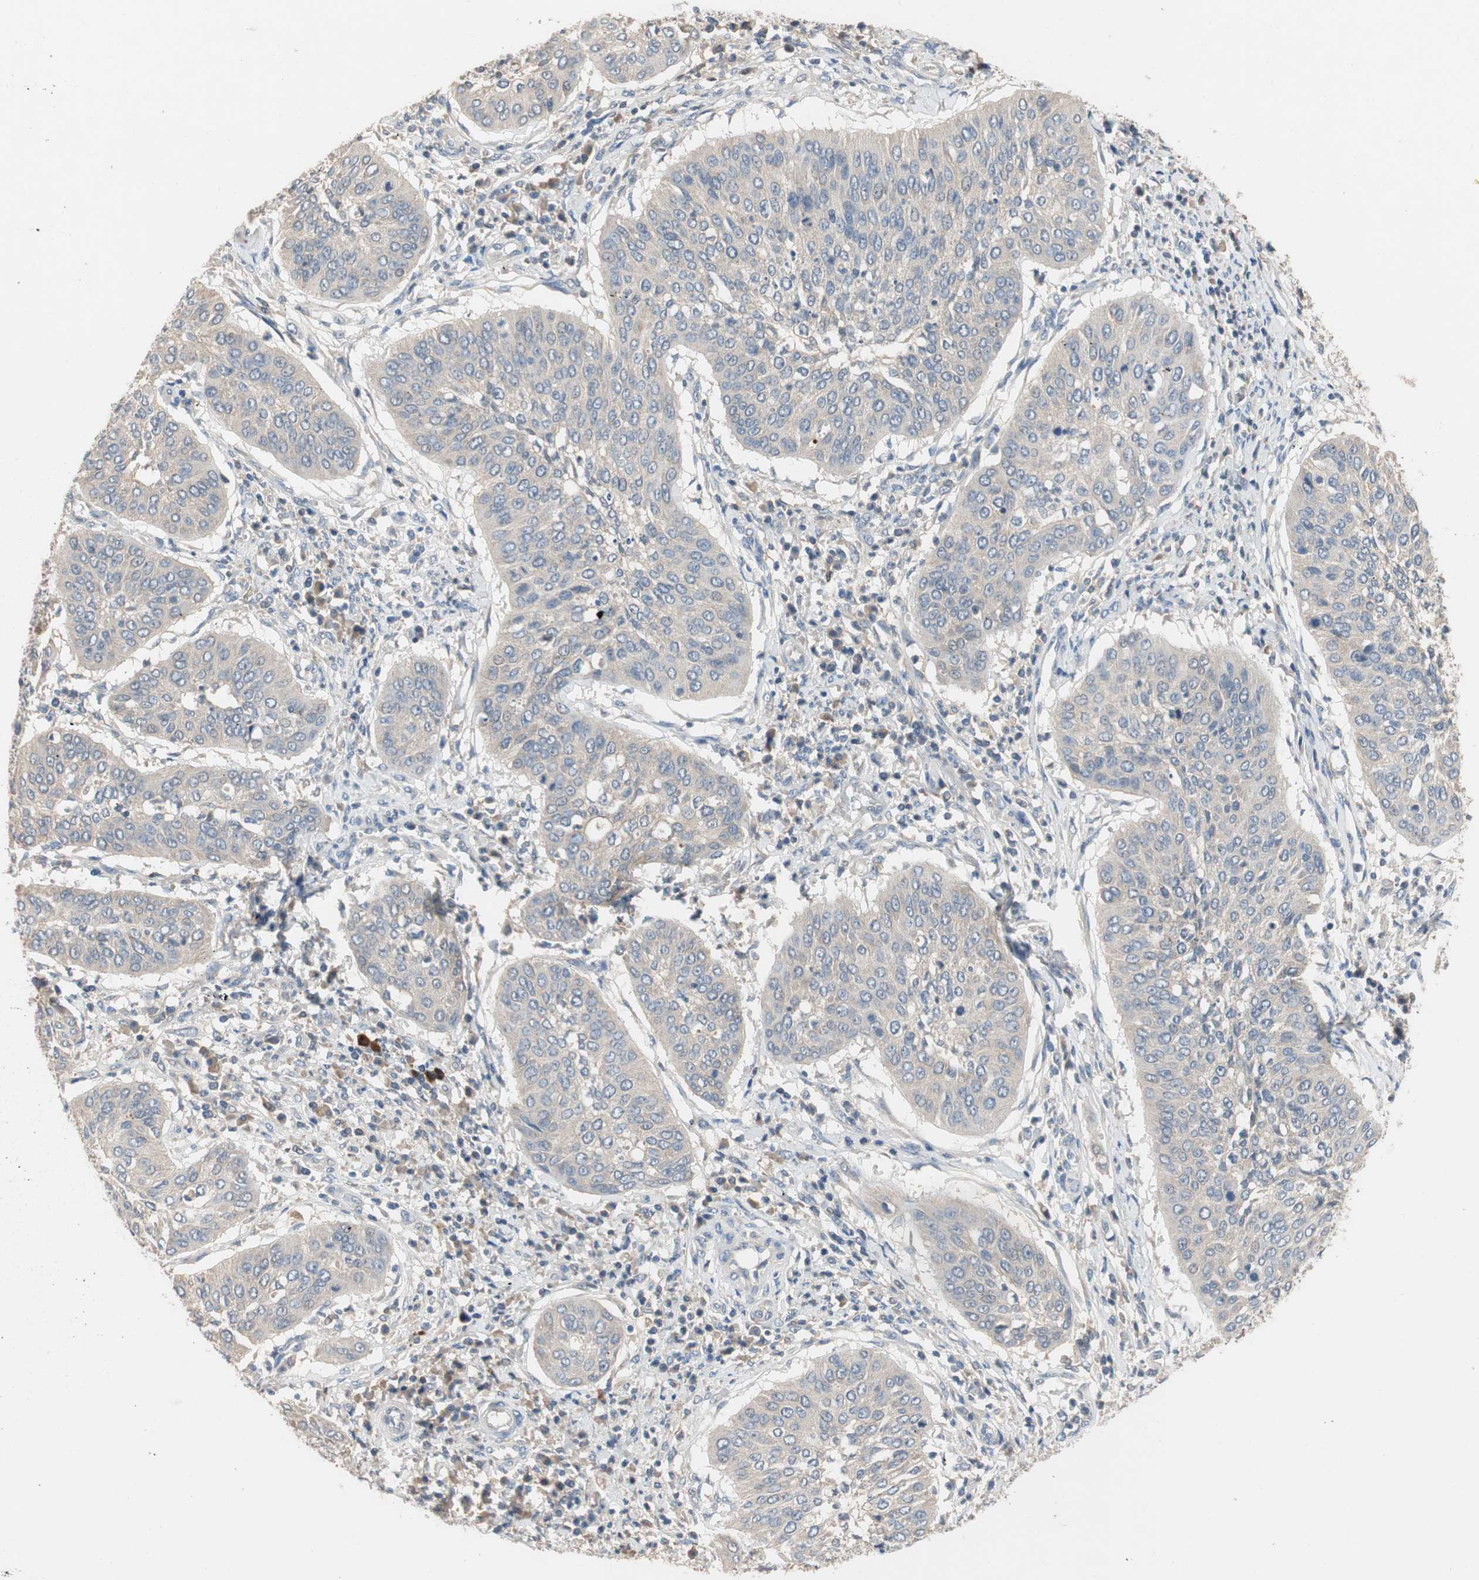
{"staining": {"intensity": "negative", "quantity": "none", "location": "none"}, "tissue": "cervical cancer", "cell_type": "Tumor cells", "image_type": "cancer", "snomed": [{"axis": "morphology", "description": "Normal tissue, NOS"}, {"axis": "morphology", "description": "Squamous cell carcinoma, NOS"}, {"axis": "topography", "description": "Cervix"}], "caption": "IHC photomicrograph of human cervical cancer stained for a protein (brown), which shows no positivity in tumor cells.", "gene": "ADAP1", "patient": {"sex": "female", "age": 39}}